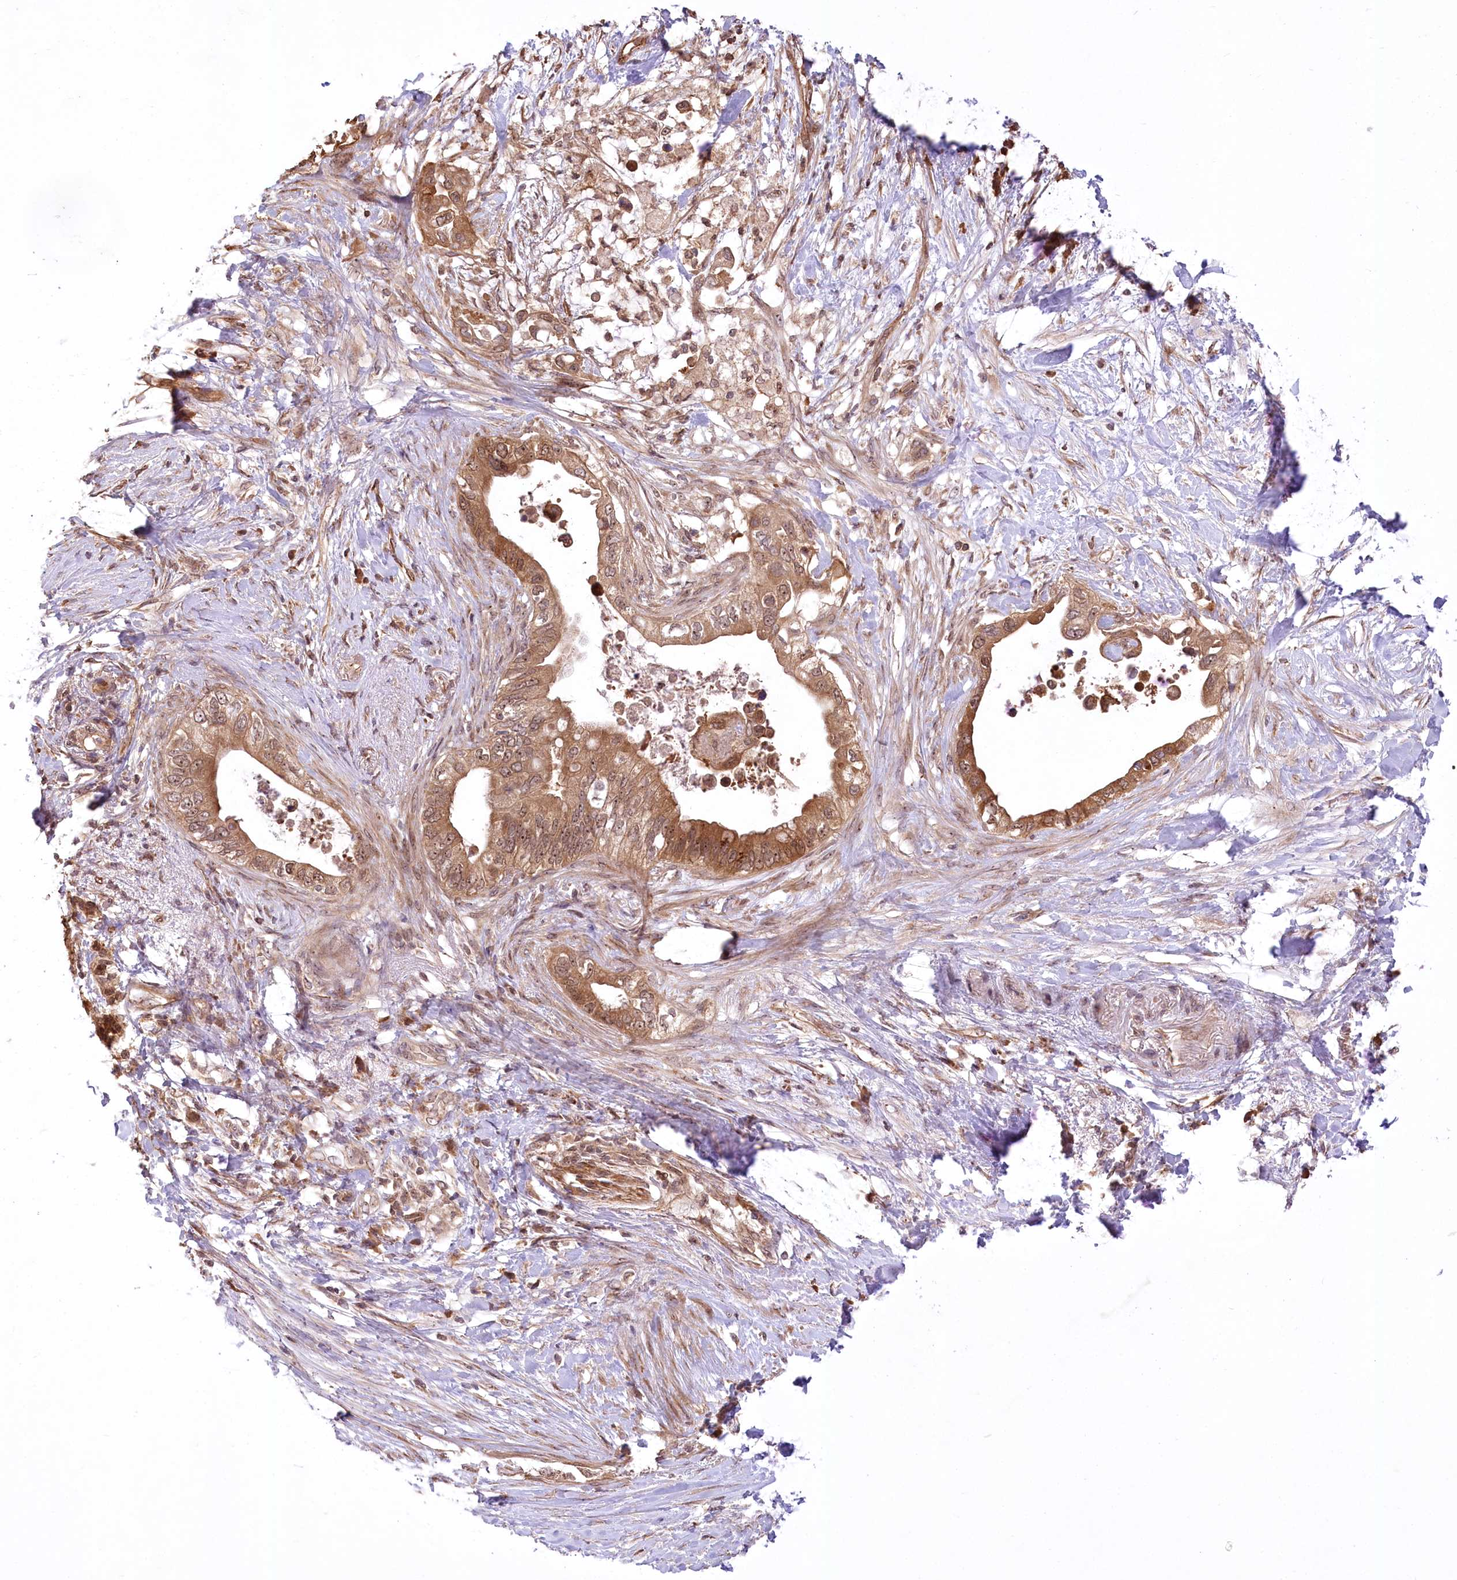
{"staining": {"intensity": "weak", "quantity": ">75%", "location": "cytoplasmic/membranous,nuclear"}, "tissue": "pancreatic cancer", "cell_type": "Tumor cells", "image_type": "cancer", "snomed": [{"axis": "morphology", "description": "Adenocarcinoma, NOS"}, {"axis": "topography", "description": "Pancreas"}], "caption": "Pancreatic cancer was stained to show a protein in brown. There is low levels of weak cytoplasmic/membranous and nuclear expression in approximately >75% of tumor cells. The protein of interest is shown in brown color, while the nuclei are stained blue.", "gene": "SERGEF", "patient": {"sex": "female", "age": 56}}